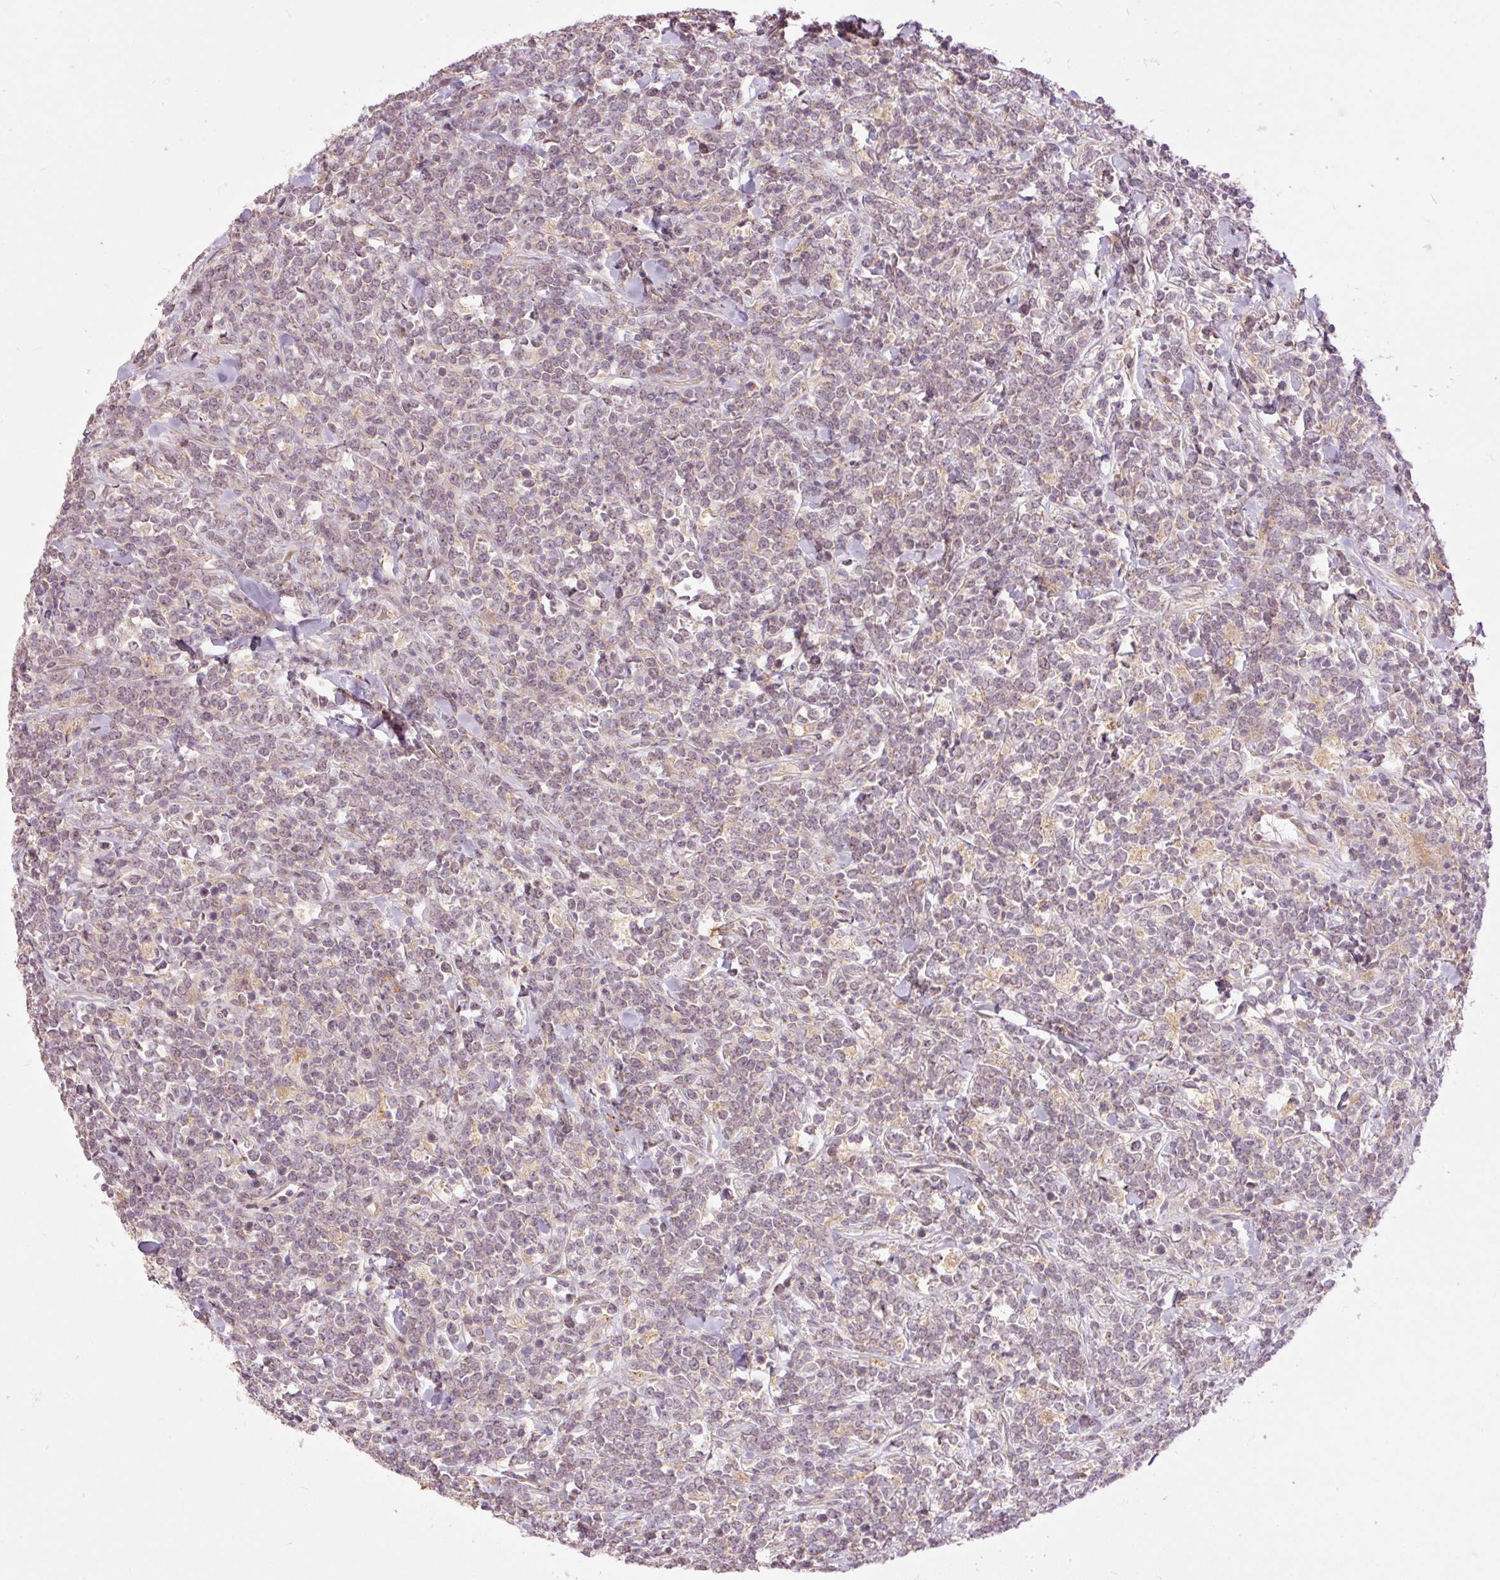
{"staining": {"intensity": "weak", "quantity": "25%-75%", "location": "cytoplasmic/membranous"}, "tissue": "lymphoma", "cell_type": "Tumor cells", "image_type": "cancer", "snomed": [{"axis": "morphology", "description": "Malignant lymphoma, non-Hodgkin's type, High grade"}, {"axis": "topography", "description": "Small intestine"}, {"axis": "topography", "description": "Colon"}], "caption": "Immunohistochemical staining of lymphoma exhibits low levels of weak cytoplasmic/membranous expression in about 25%-75% of tumor cells.", "gene": "SLC29A3", "patient": {"sex": "male", "age": 8}}